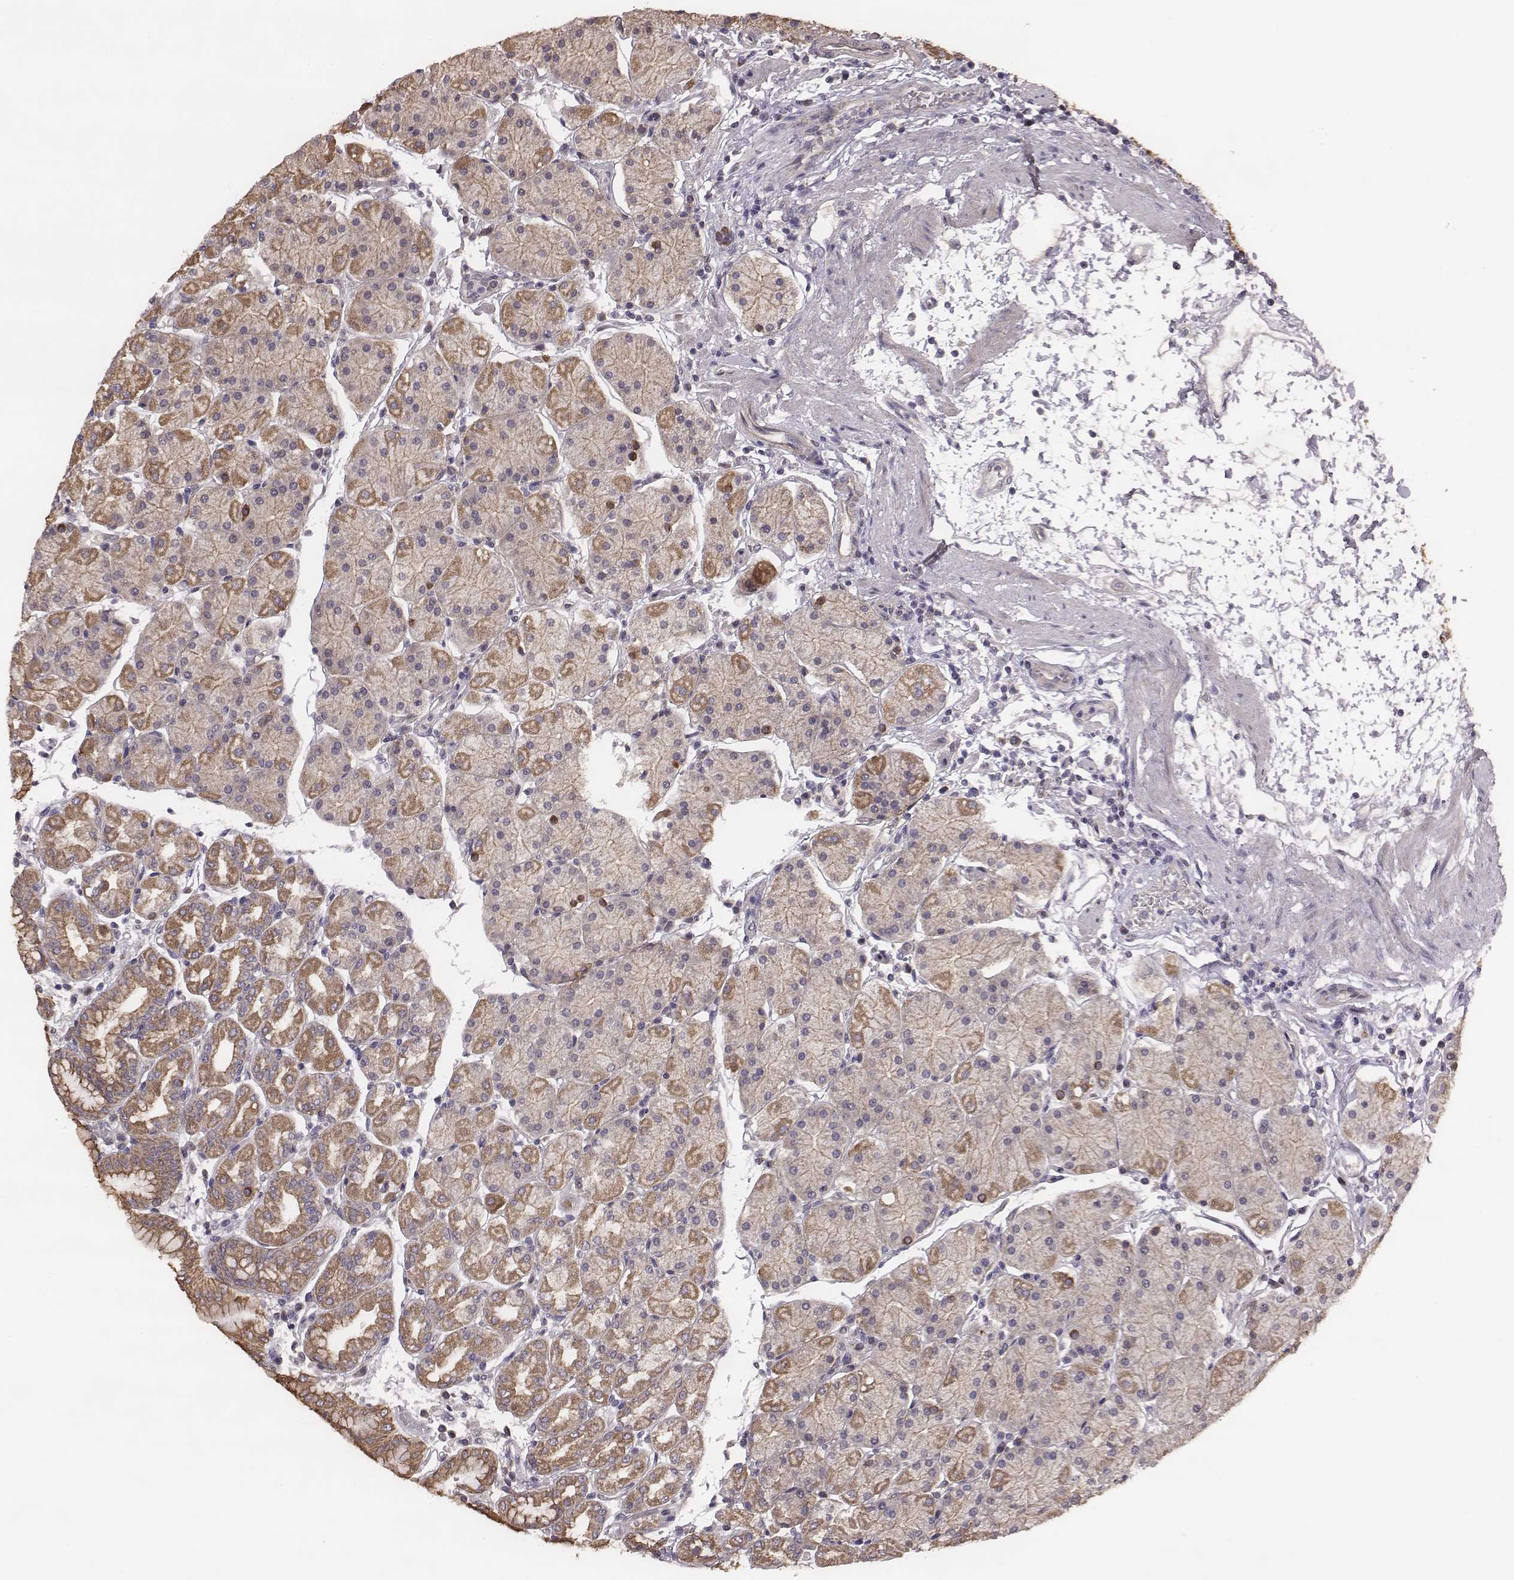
{"staining": {"intensity": "moderate", "quantity": ">75%", "location": "cytoplasmic/membranous"}, "tissue": "stomach", "cell_type": "Glandular cells", "image_type": "normal", "snomed": [{"axis": "morphology", "description": "Normal tissue, NOS"}, {"axis": "topography", "description": "Stomach"}], "caption": "High-magnification brightfield microscopy of normal stomach stained with DAB (brown) and counterstained with hematoxylin (blue). glandular cells exhibit moderate cytoplasmic/membranous staining is seen in about>75% of cells. (DAB (3,3'-diaminobenzidine) IHC, brown staining for protein, blue staining for nuclei).", "gene": "HAVCR1", "patient": {"sex": "male", "age": 54}}